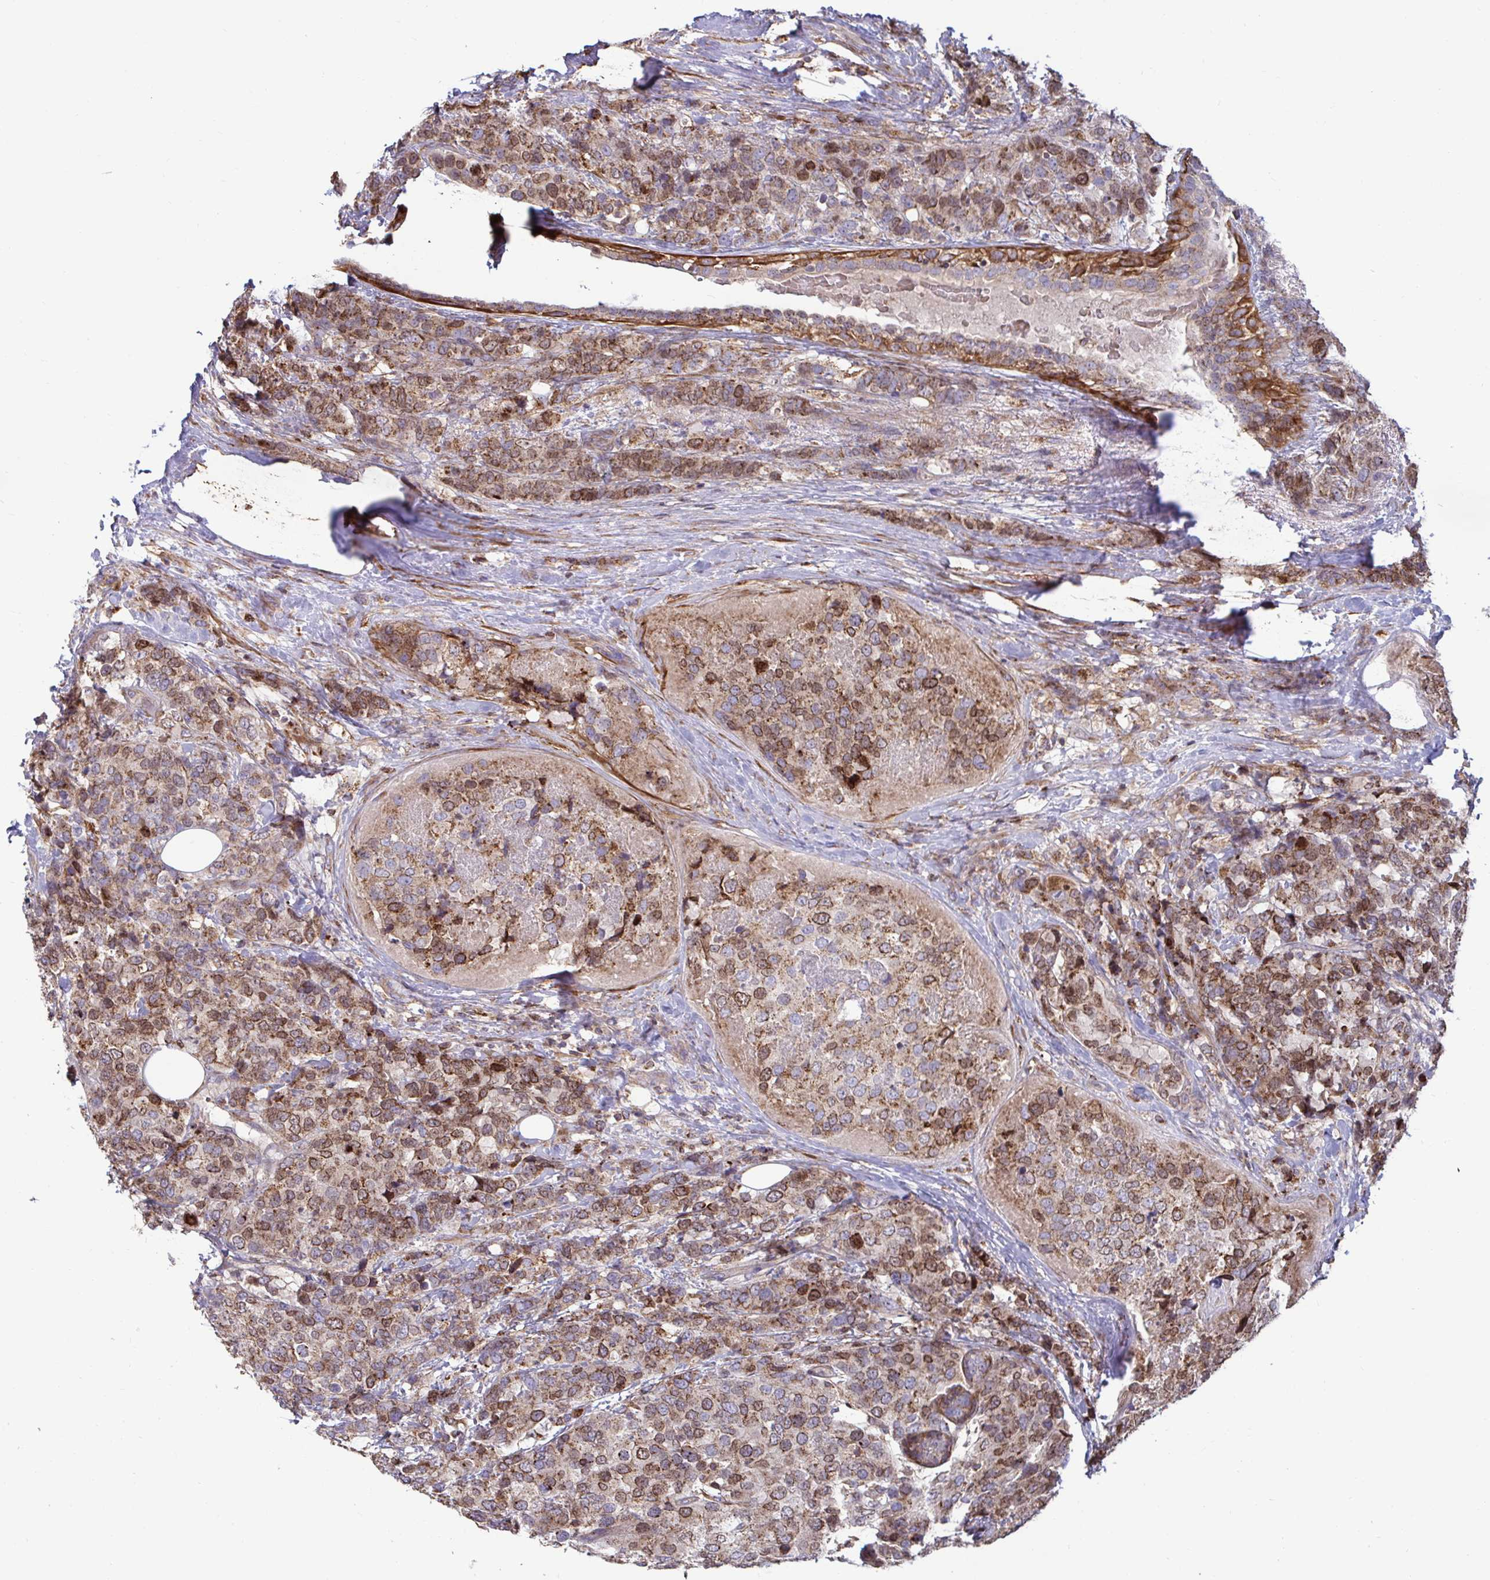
{"staining": {"intensity": "moderate", "quantity": ">75%", "location": "cytoplasmic/membranous"}, "tissue": "breast cancer", "cell_type": "Tumor cells", "image_type": "cancer", "snomed": [{"axis": "morphology", "description": "Lobular carcinoma"}, {"axis": "topography", "description": "Breast"}], "caption": "Breast lobular carcinoma stained for a protein (brown) exhibits moderate cytoplasmic/membranous positive positivity in approximately >75% of tumor cells.", "gene": "SPRY1", "patient": {"sex": "female", "age": 59}}